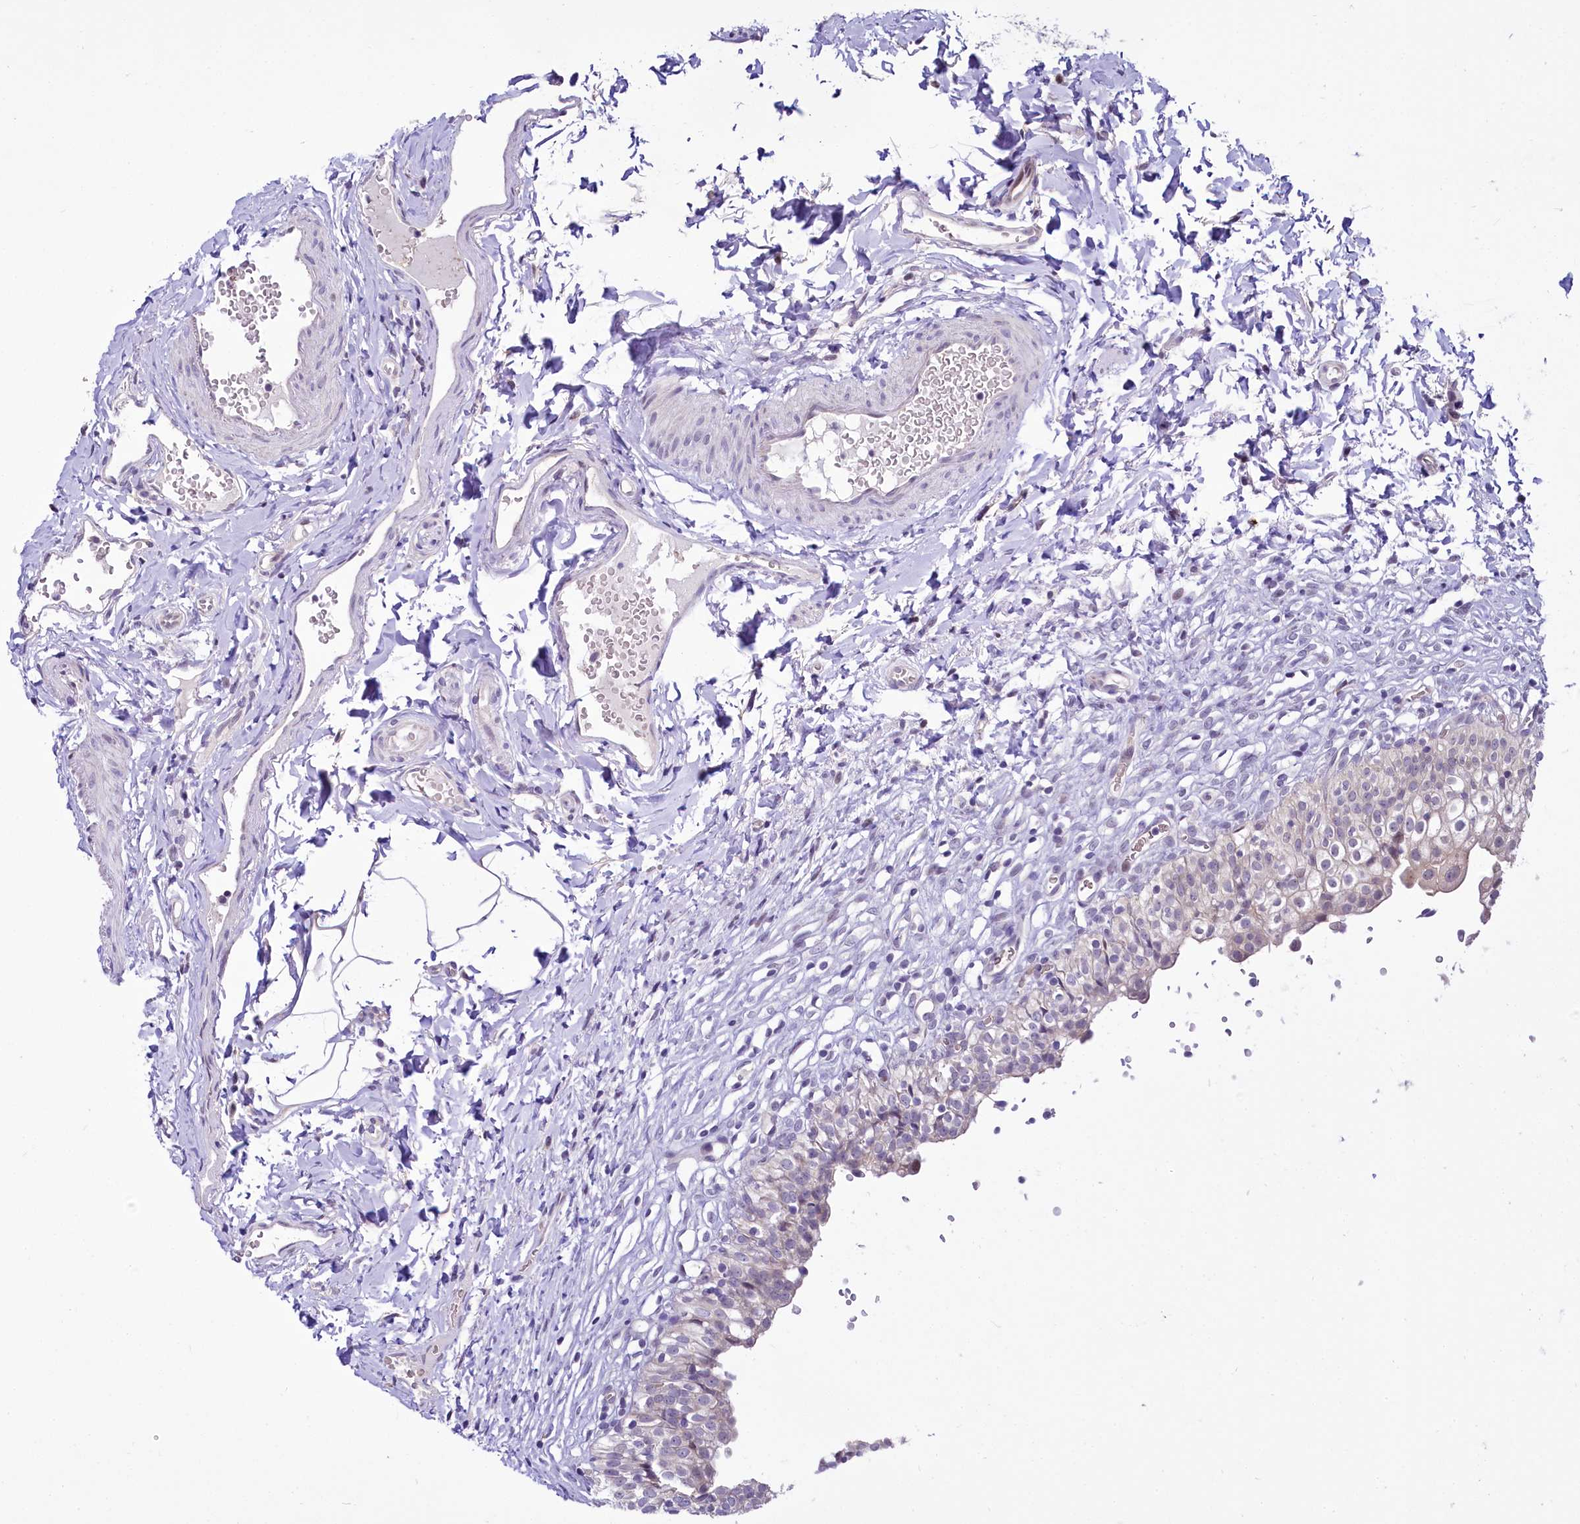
{"staining": {"intensity": "negative", "quantity": "none", "location": "none"}, "tissue": "urinary bladder", "cell_type": "Urothelial cells", "image_type": "normal", "snomed": [{"axis": "morphology", "description": "Normal tissue, NOS"}, {"axis": "topography", "description": "Urinary bladder"}], "caption": "DAB (3,3'-diaminobenzidine) immunohistochemical staining of unremarkable human urinary bladder demonstrates no significant expression in urothelial cells.", "gene": "BANK1", "patient": {"sex": "male", "age": 55}}